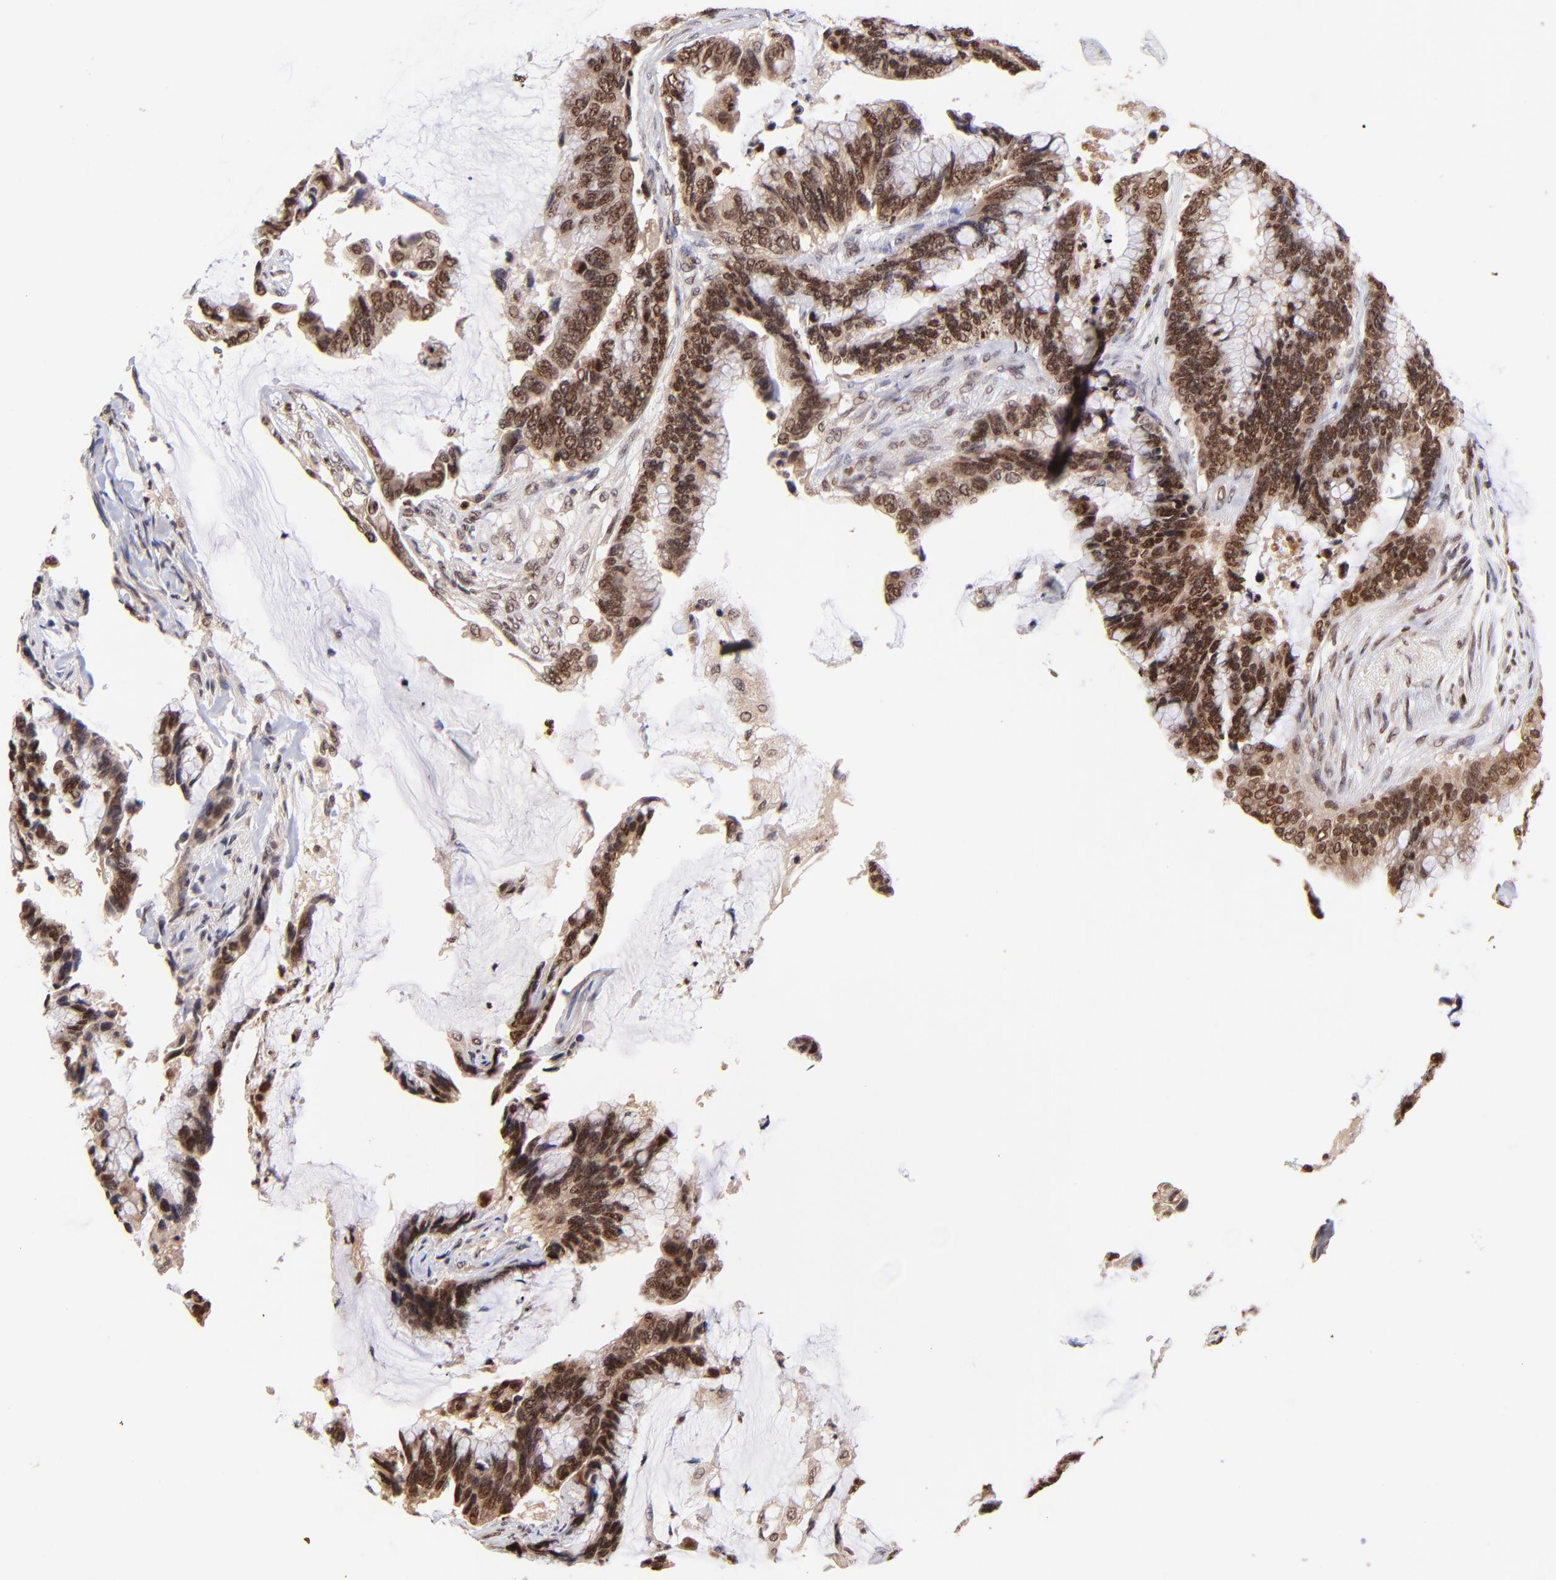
{"staining": {"intensity": "strong", "quantity": ">75%", "location": "cytoplasmic/membranous,nuclear"}, "tissue": "colorectal cancer", "cell_type": "Tumor cells", "image_type": "cancer", "snomed": [{"axis": "morphology", "description": "Adenocarcinoma, NOS"}, {"axis": "topography", "description": "Rectum"}], "caption": "Adenocarcinoma (colorectal) stained with DAB immunohistochemistry shows high levels of strong cytoplasmic/membranous and nuclear positivity in about >75% of tumor cells. The staining was performed using DAB (3,3'-diaminobenzidine), with brown indicating positive protein expression. Nuclei are stained blue with hematoxylin.", "gene": "WDR25", "patient": {"sex": "female", "age": 59}}